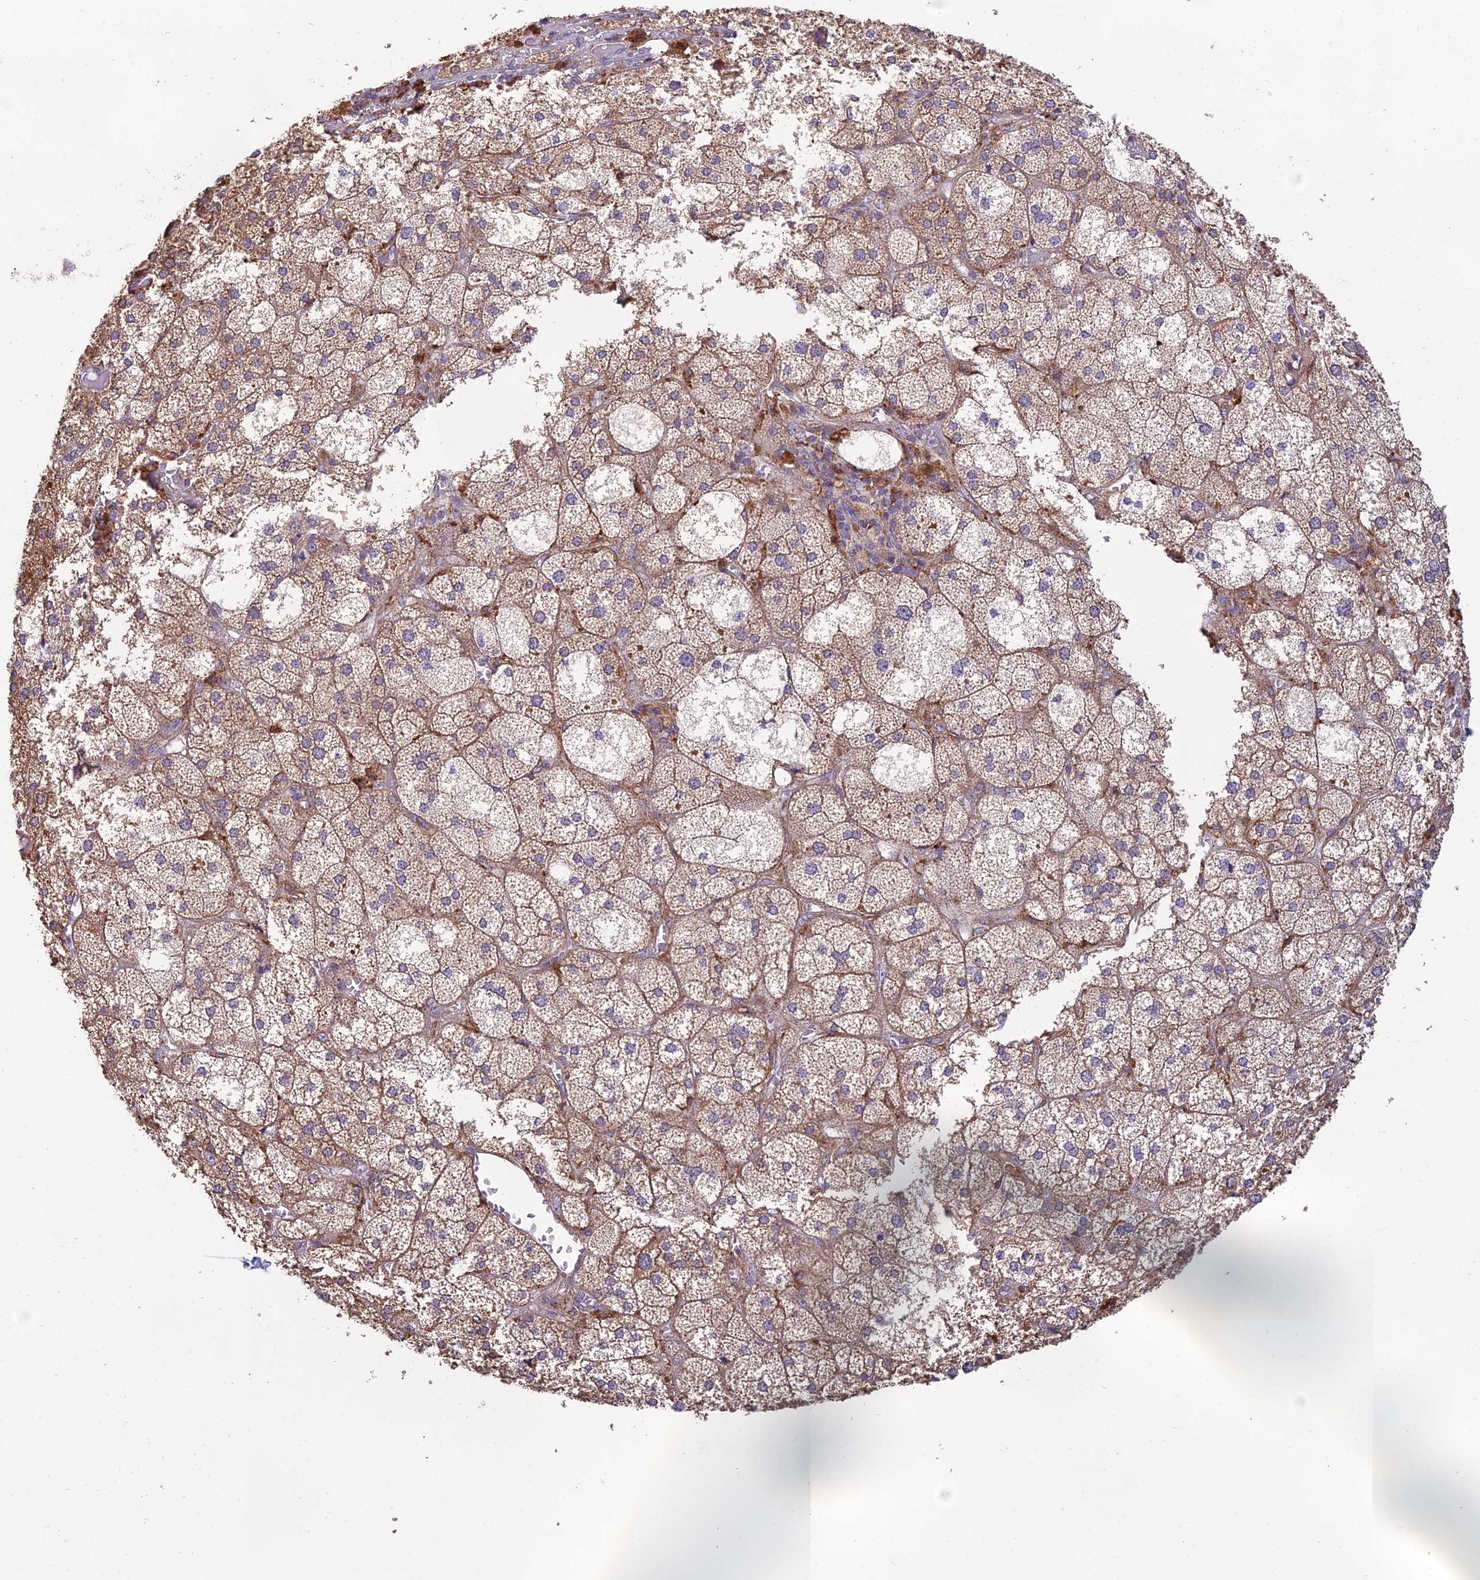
{"staining": {"intensity": "moderate", "quantity": "25%-75%", "location": "cytoplasmic/membranous"}, "tissue": "adrenal gland", "cell_type": "Glandular cells", "image_type": "normal", "snomed": [{"axis": "morphology", "description": "Normal tissue, NOS"}, {"axis": "topography", "description": "Adrenal gland"}], "caption": "Glandular cells show medium levels of moderate cytoplasmic/membranous staining in approximately 25%-75% of cells in unremarkable human adrenal gland.", "gene": "MRNIP", "patient": {"sex": "female", "age": 61}}